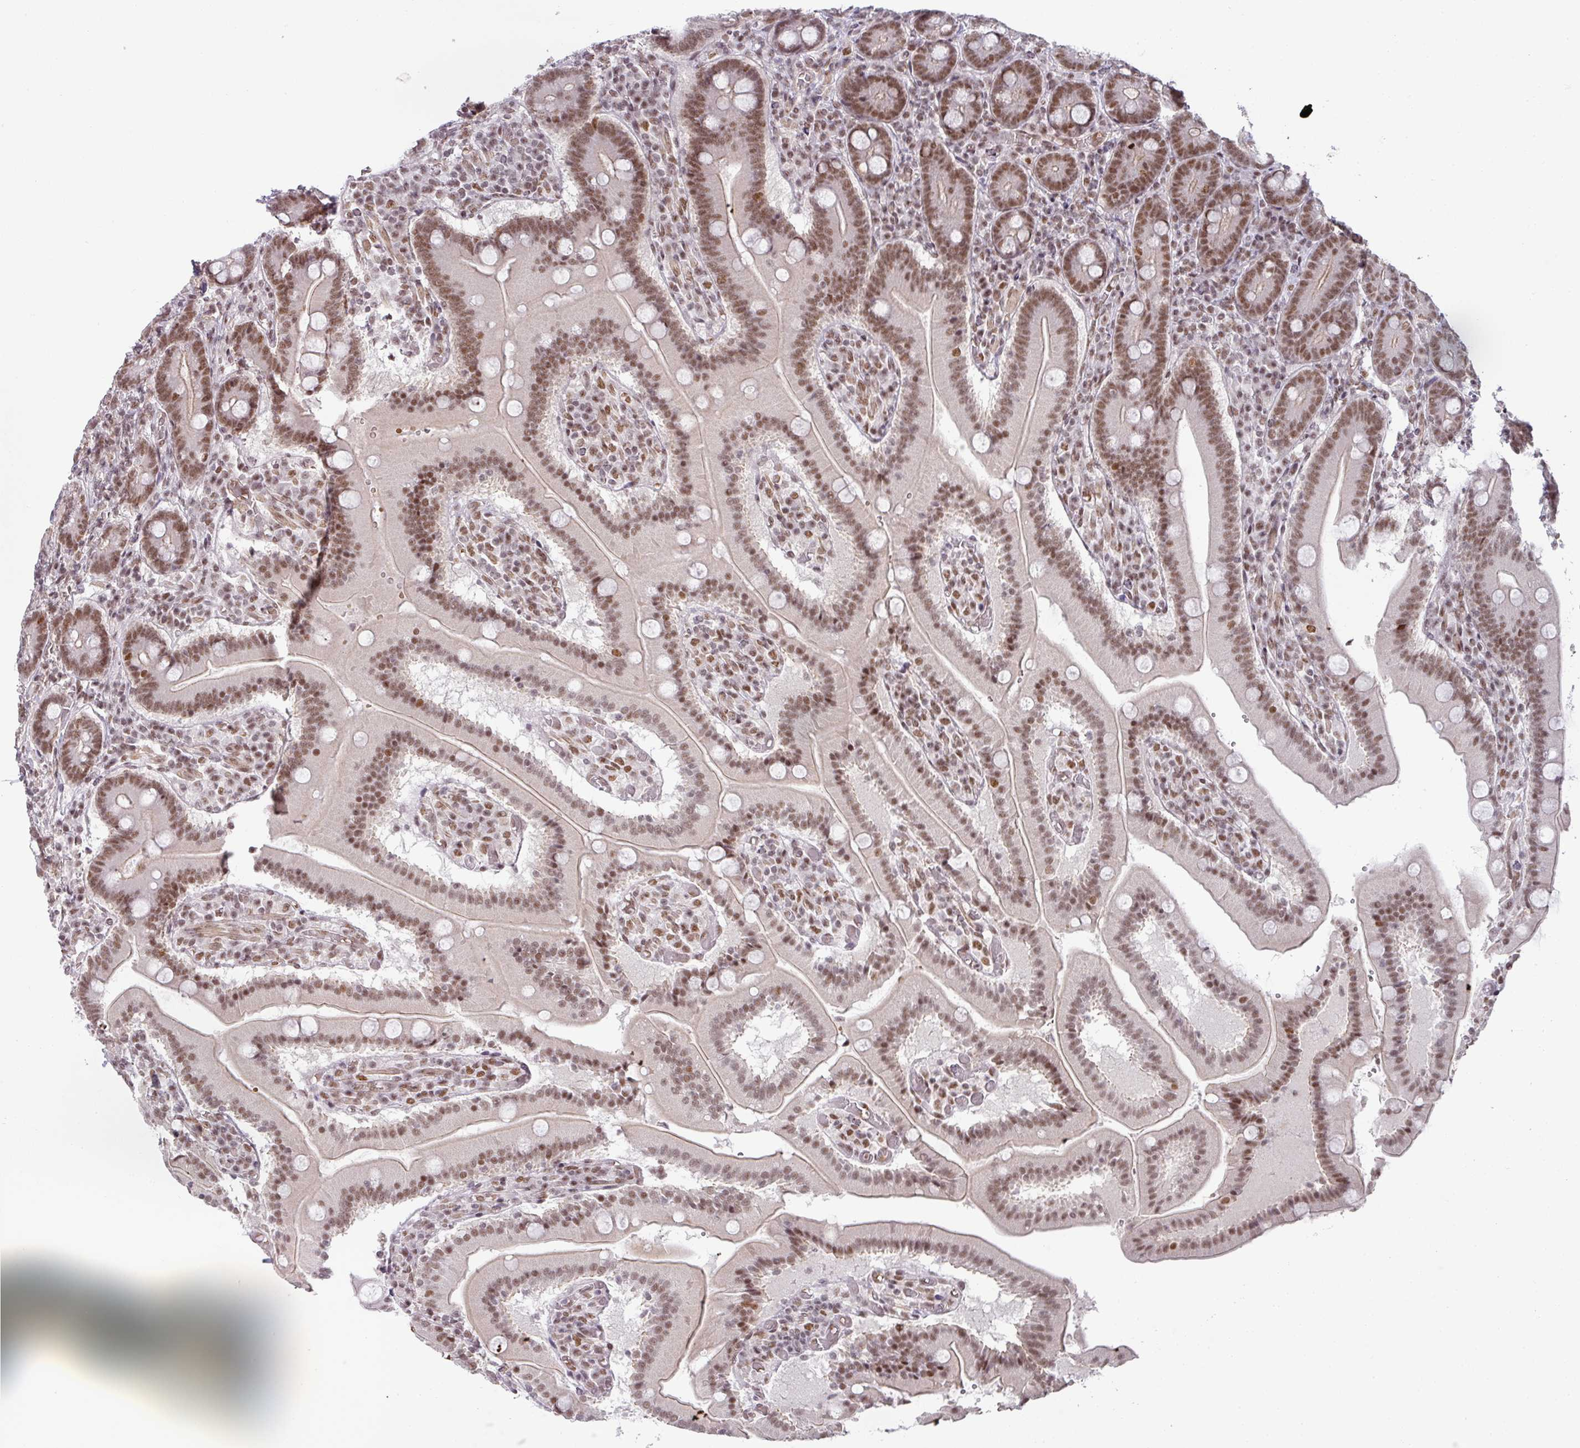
{"staining": {"intensity": "moderate", "quantity": ">75%", "location": "nuclear"}, "tissue": "duodenum", "cell_type": "Glandular cells", "image_type": "normal", "snomed": [{"axis": "morphology", "description": "Normal tissue, NOS"}, {"axis": "topography", "description": "Duodenum"}], "caption": "The immunohistochemical stain shows moderate nuclear expression in glandular cells of benign duodenum.", "gene": "NCOA5", "patient": {"sex": "female", "age": 62}}